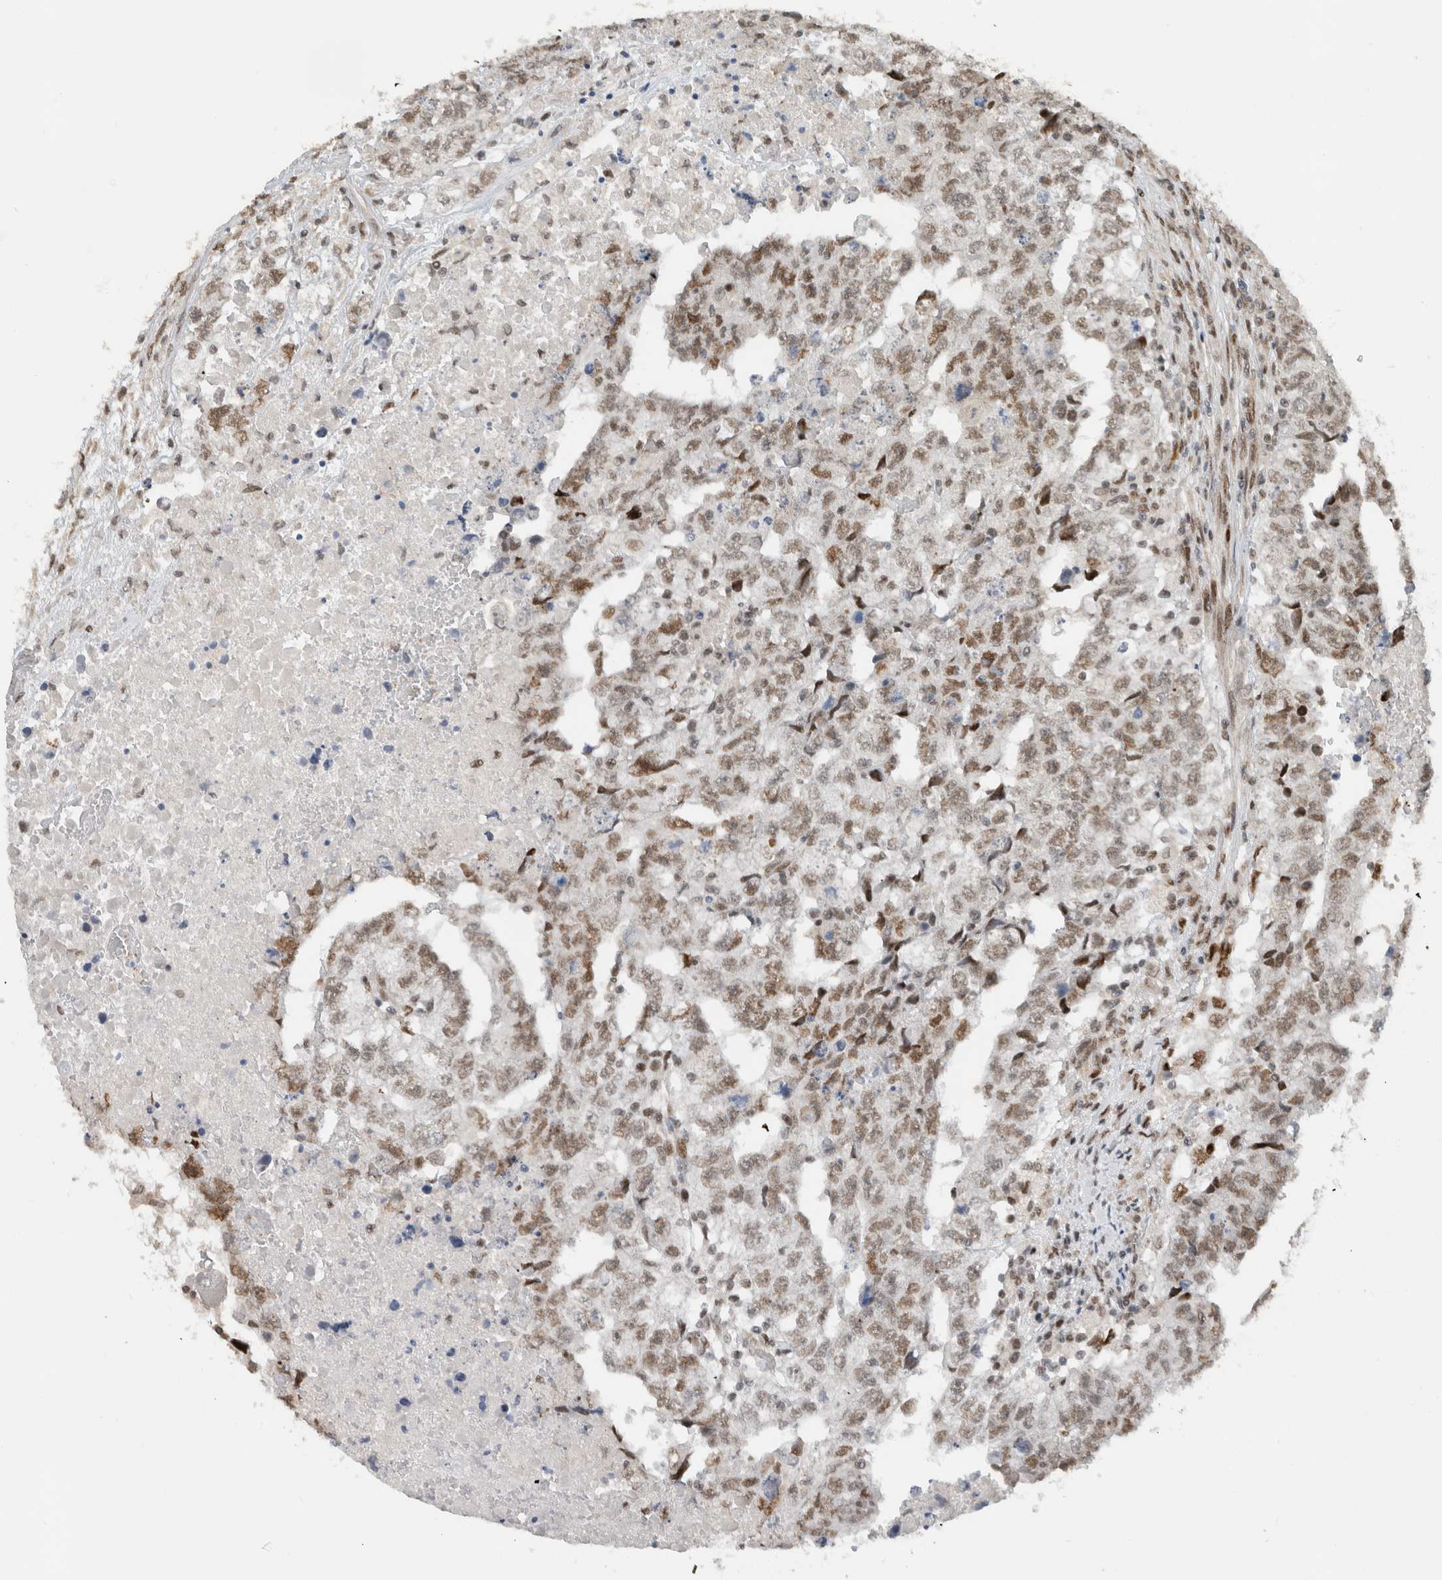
{"staining": {"intensity": "moderate", "quantity": ">75%", "location": "nuclear"}, "tissue": "testis cancer", "cell_type": "Tumor cells", "image_type": "cancer", "snomed": [{"axis": "morphology", "description": "Carcinoma, Embryonal, NOS"}, {"axis": "topography", "description": "Testis"}], "caption": "Human testis cancer (embryonal carcinoma) stained with a brown dye exhibits moderate nuclear positive staining in about >75% of tumor cells.", "gene": "HNRNPR", "patient": {"sex": "male", "age": 36}}